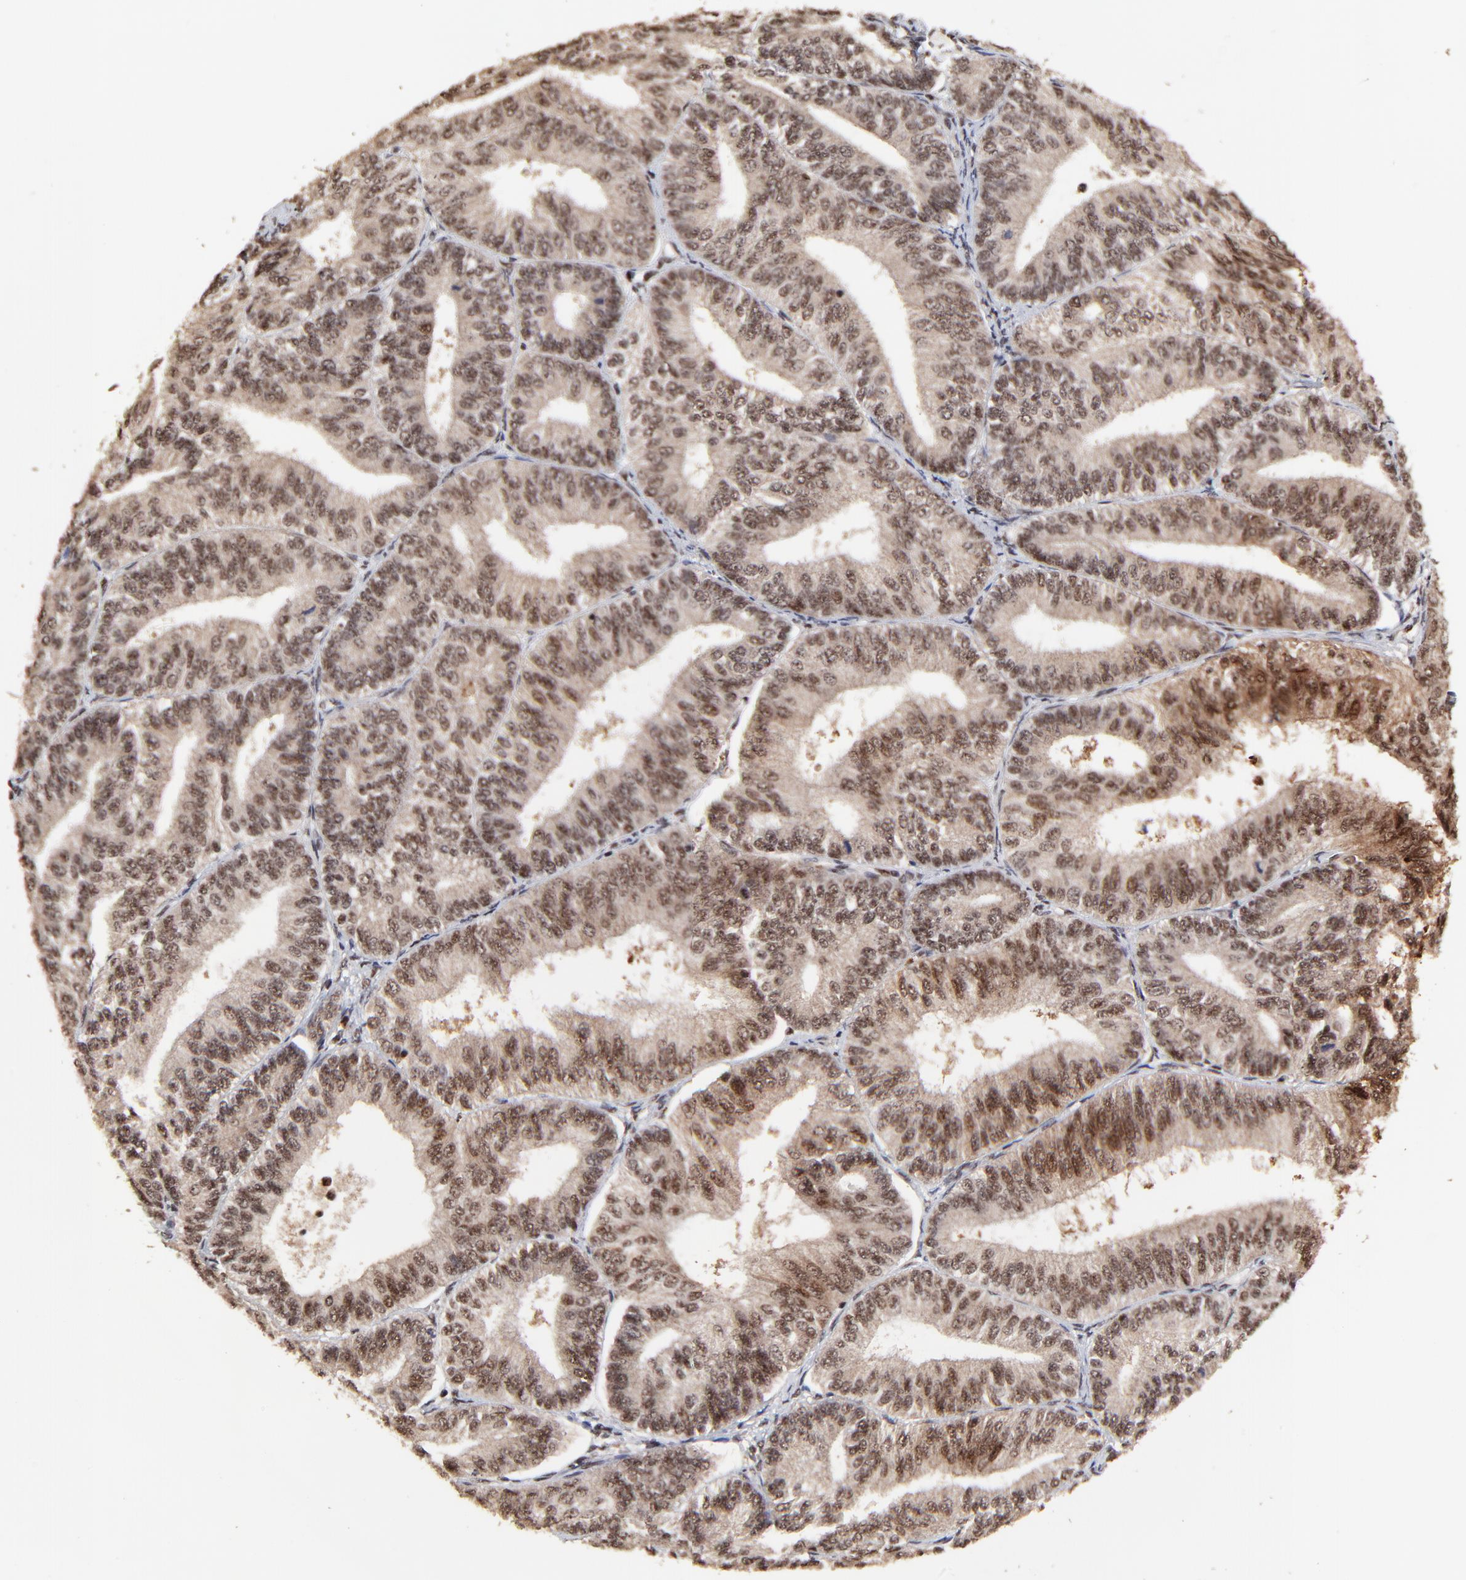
{"staining": {"intensity": "moderate", "quantity": ">75%", "location": "nuclear"}, "tissue": "endometrial cancer", "cell_type": "Tumor cells", "image_type": "cancer", "snomed": [{"axis": "morphology", "description": "Adenocarcinoma, NOS"}, {"axis": "topography", "description": "Endometrium"}], "caption": "Adenocarcinoma (endometrial) stained with a protein marker exhibits moderate staining in tumor cells.", "gene": "RBM22", "patient": {"sex": "female", "age": 55}}